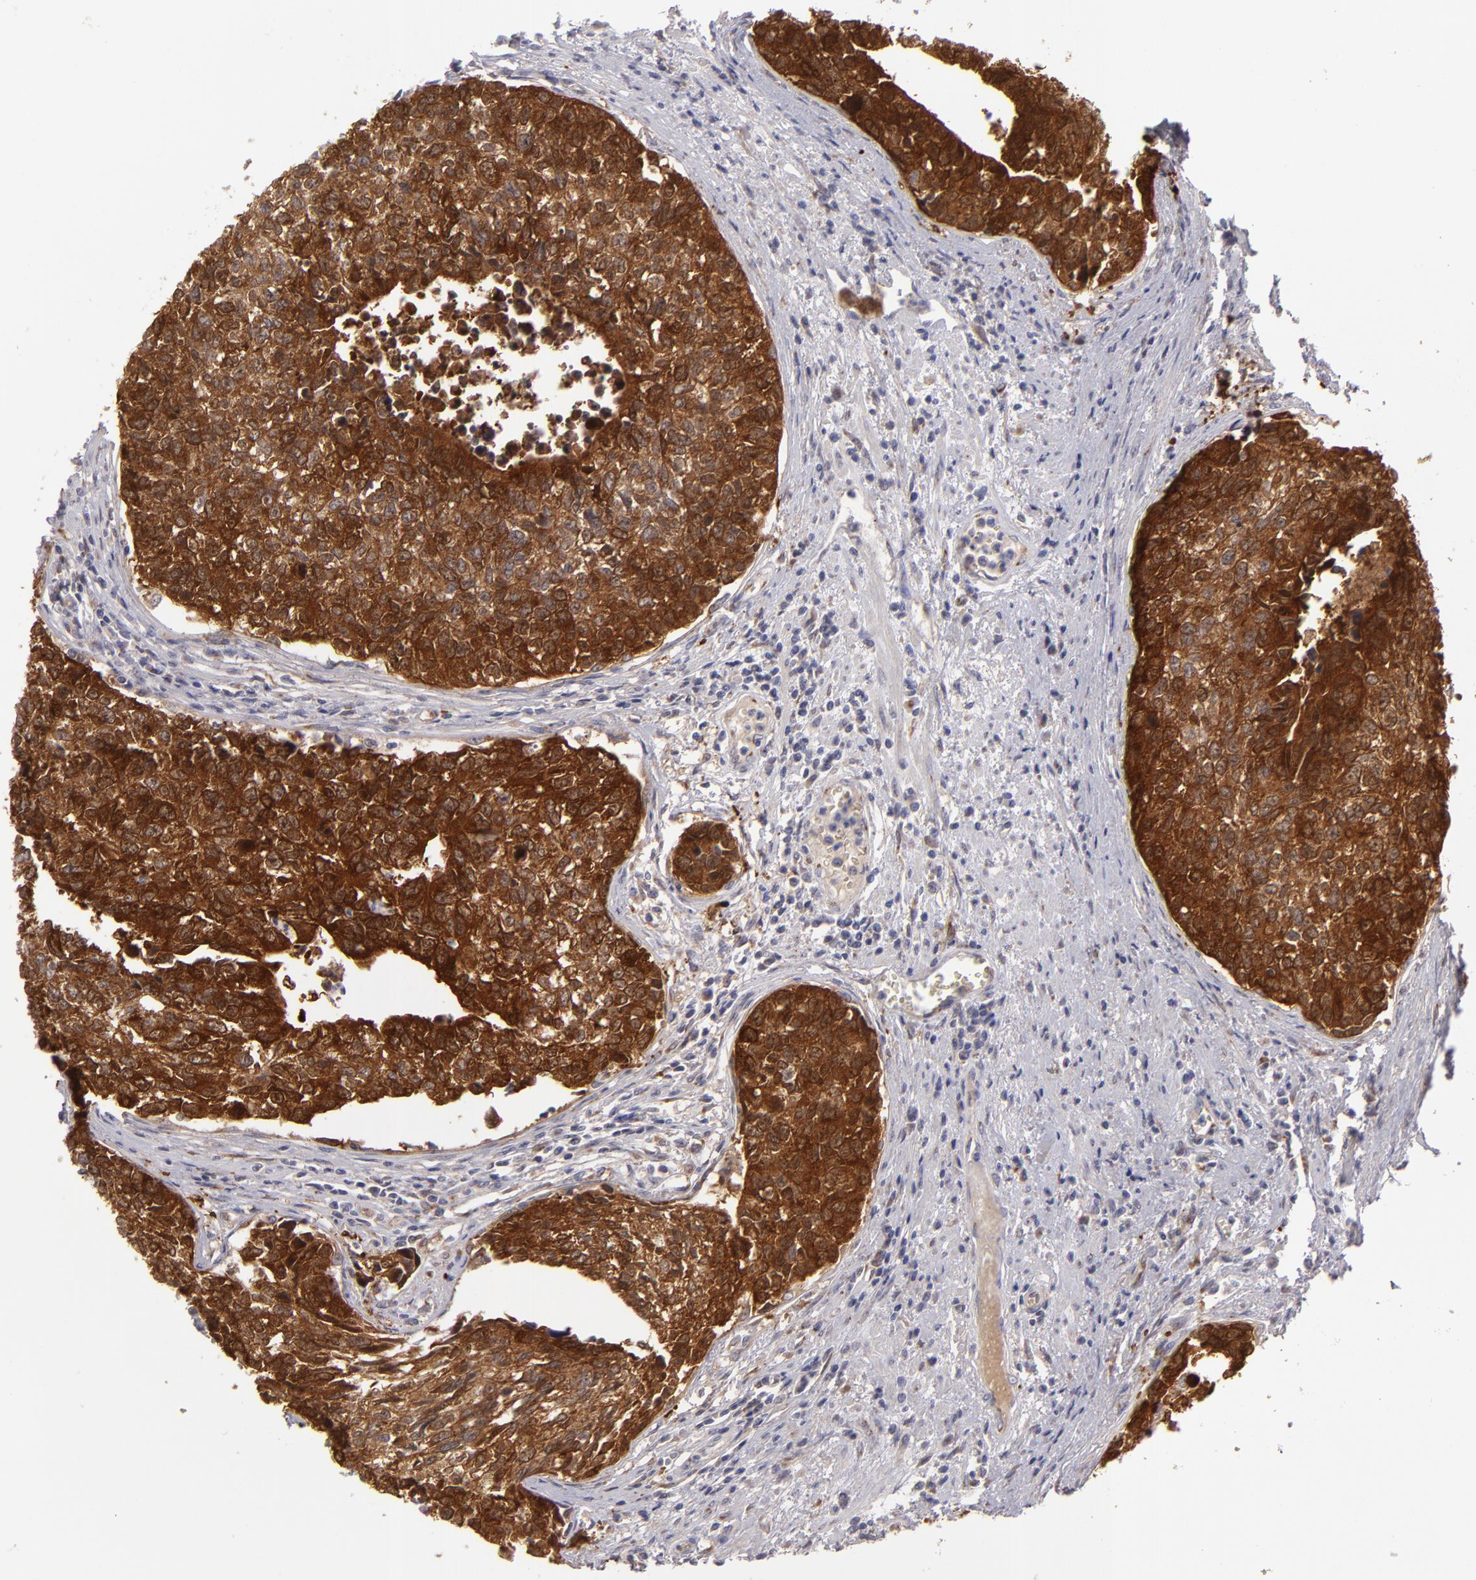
{"staining": {"intensity": "strong", "quantity": ">75%", "location": "cytoplasmic/membranous"}, "tissue": "urothelial cancer", "cell_type": "Tumor cells", "image_type": "cancer", "snomed": [{"axis": "morphology", "description": "Urothelial carcinoma, High grade"}, {"axis": "topography", "description": "Urinary bladder"}], "caption": "An image showing strong cytoplasmic/membranous staining in approximately >75% of tumor cells in high-grade urothelial carcinoma, as visualized by brown immunohistochemical staining.", "gene": "SH2D4A", "patient": {"sex": "male", "age": 81}}